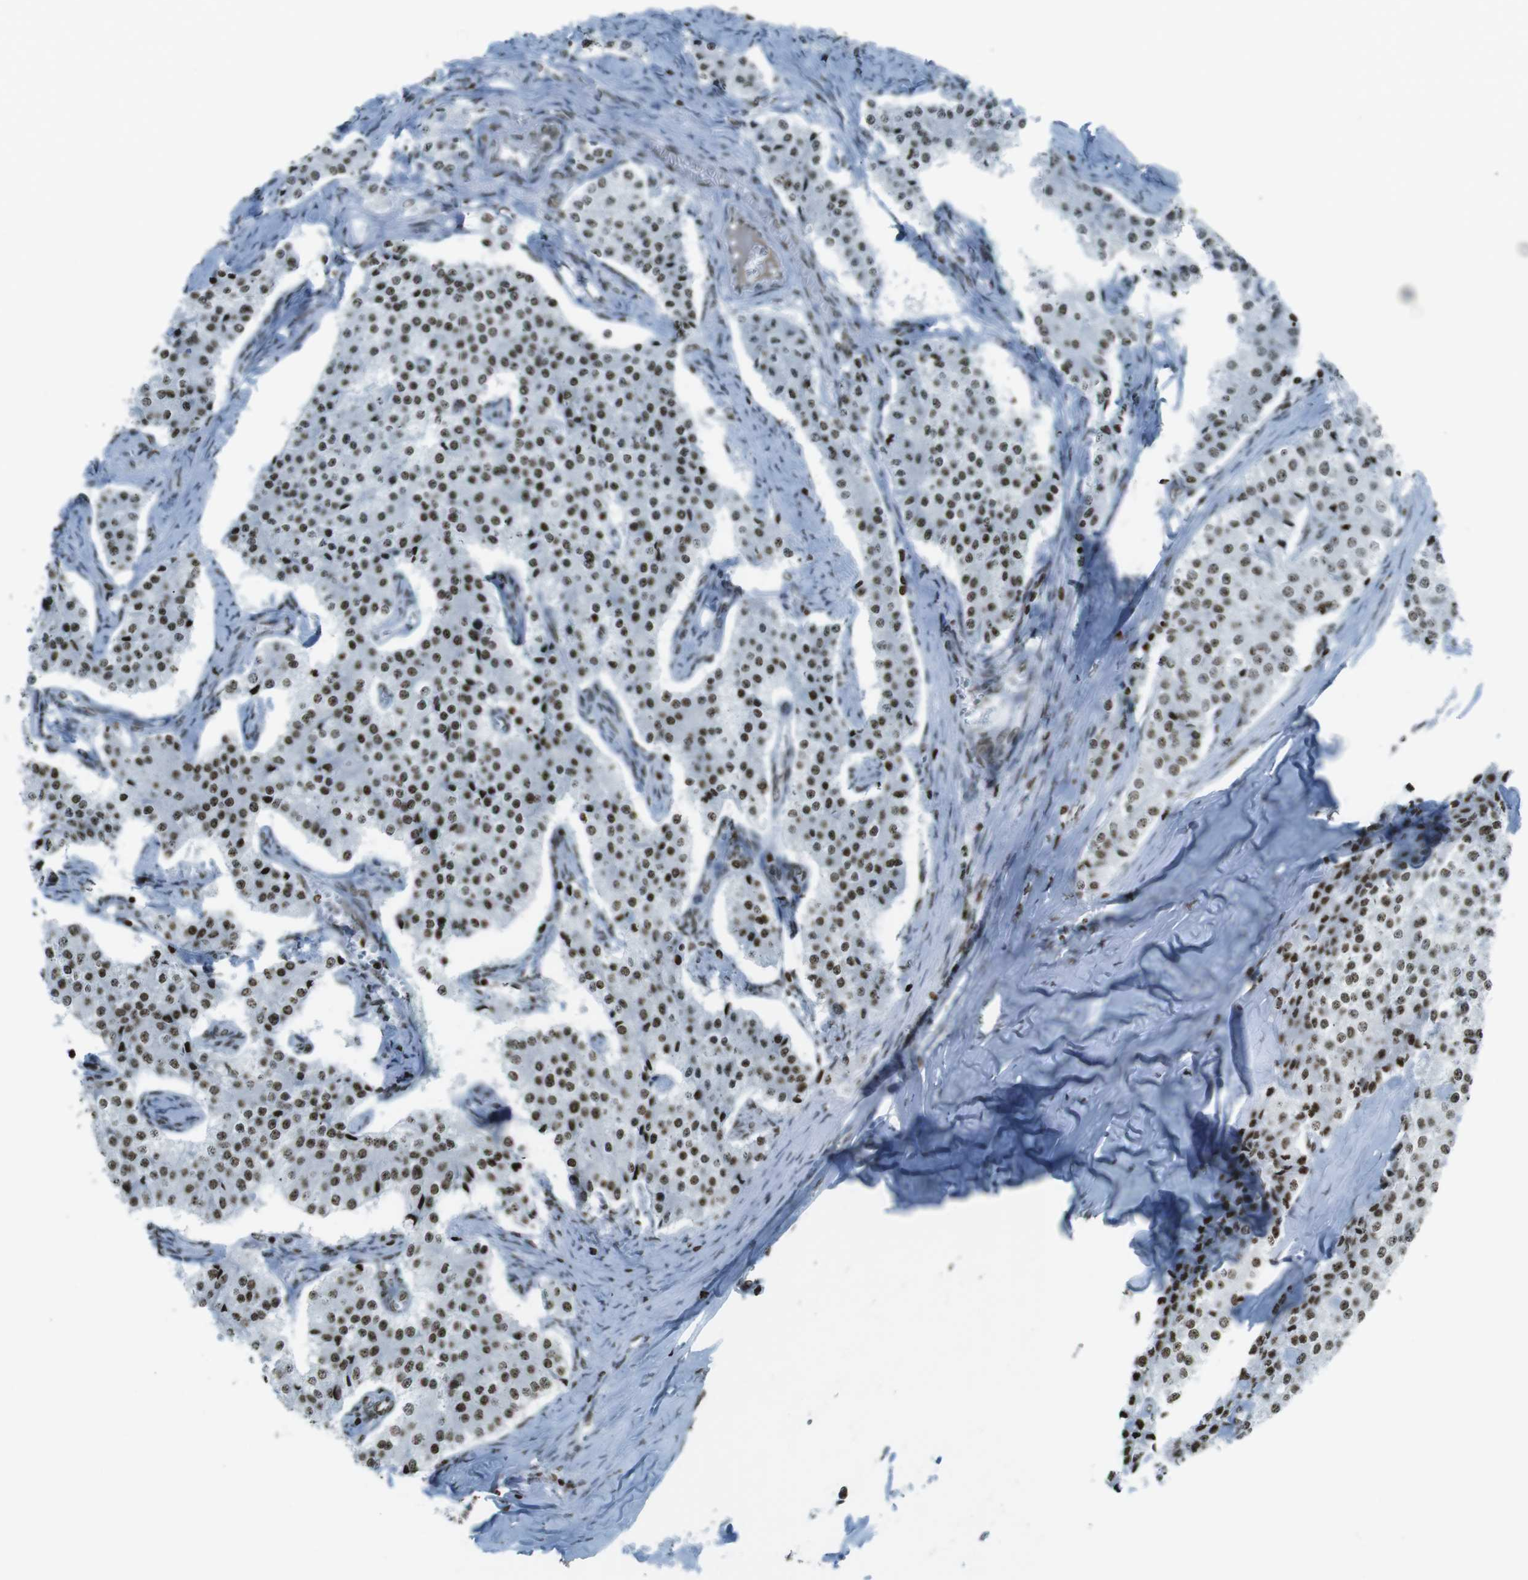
{"staining": {"intensity": "moderate", "quantity": ">75%", "location": "nuclear"}, "tissue": "carcinoid", "cell_type": "Tumor cells", "image_type": "cancer", "snomed": [{"axis": "morphology", "description": "Carcinoid, malignant, NOS"}, {"axis": "topography", "description": "Colon"}], "caption": "There is medium levels of moderate nuclear positivity in tumor cells of carcinoid (malignant), as demonstrated by immunohistochemical staining (brown color).", "gene": "H2AC8", "patient": {"sex": "female", "age": 52}}